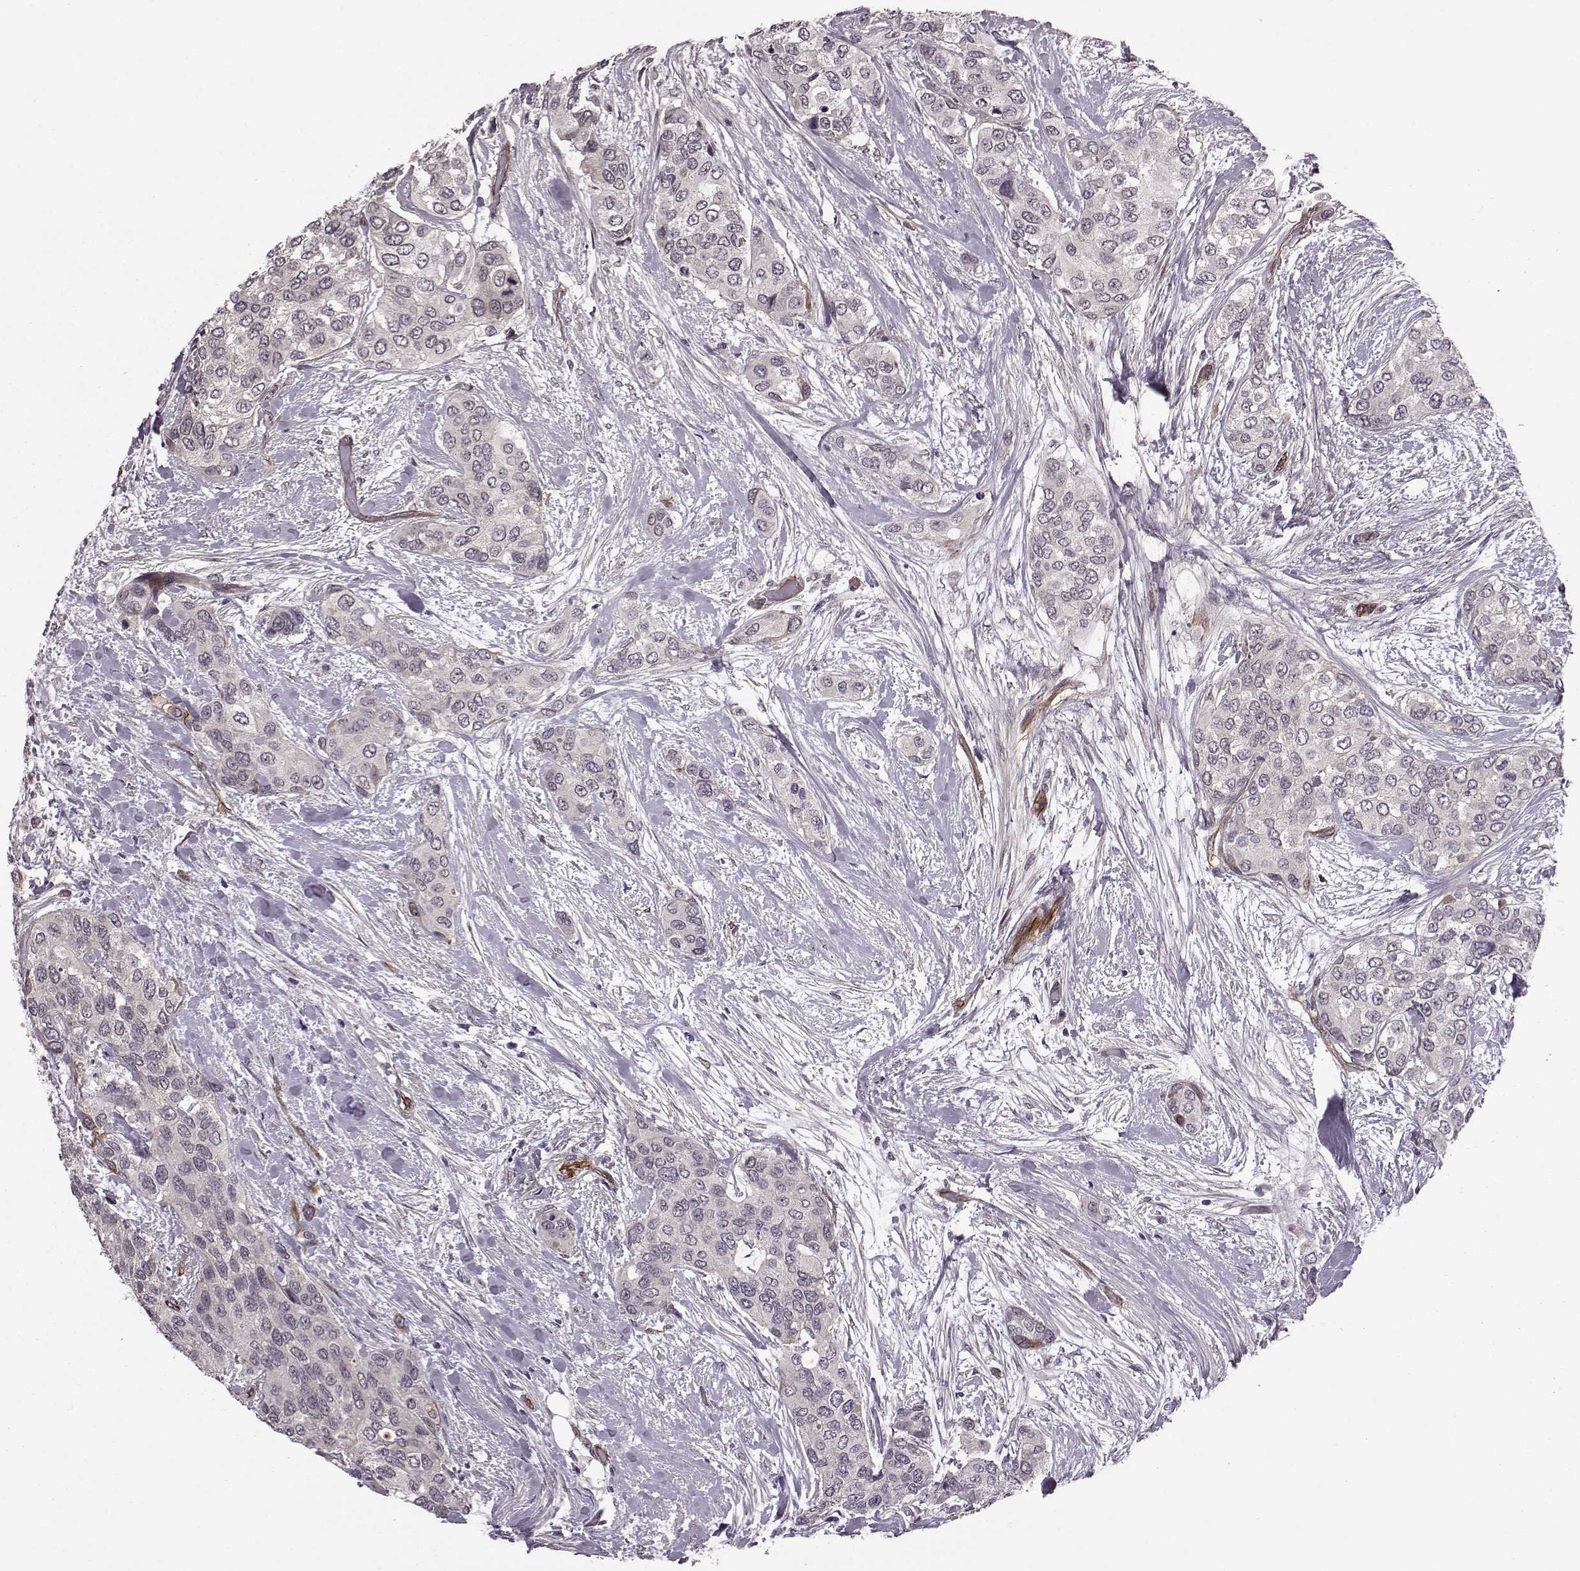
{"staining": {"intensity": "negative", "quantity": "none", "location": "none"}, "tissue": "urothelial cancer", "cell_type": "Tumor cells", "image_type": "cancer", "snomed": [{"axis": "morphology", "description": "Urothelial carcinoma, High grade"}, {"axis": "topography", "description": "Urinary bladder"}], "caption": "Immunohistochemical staining of urothelial cancer reveals no significant staining in tumor cells.", "gene": "SYNPO", "patient": {"sex": "male", "age": 77}}